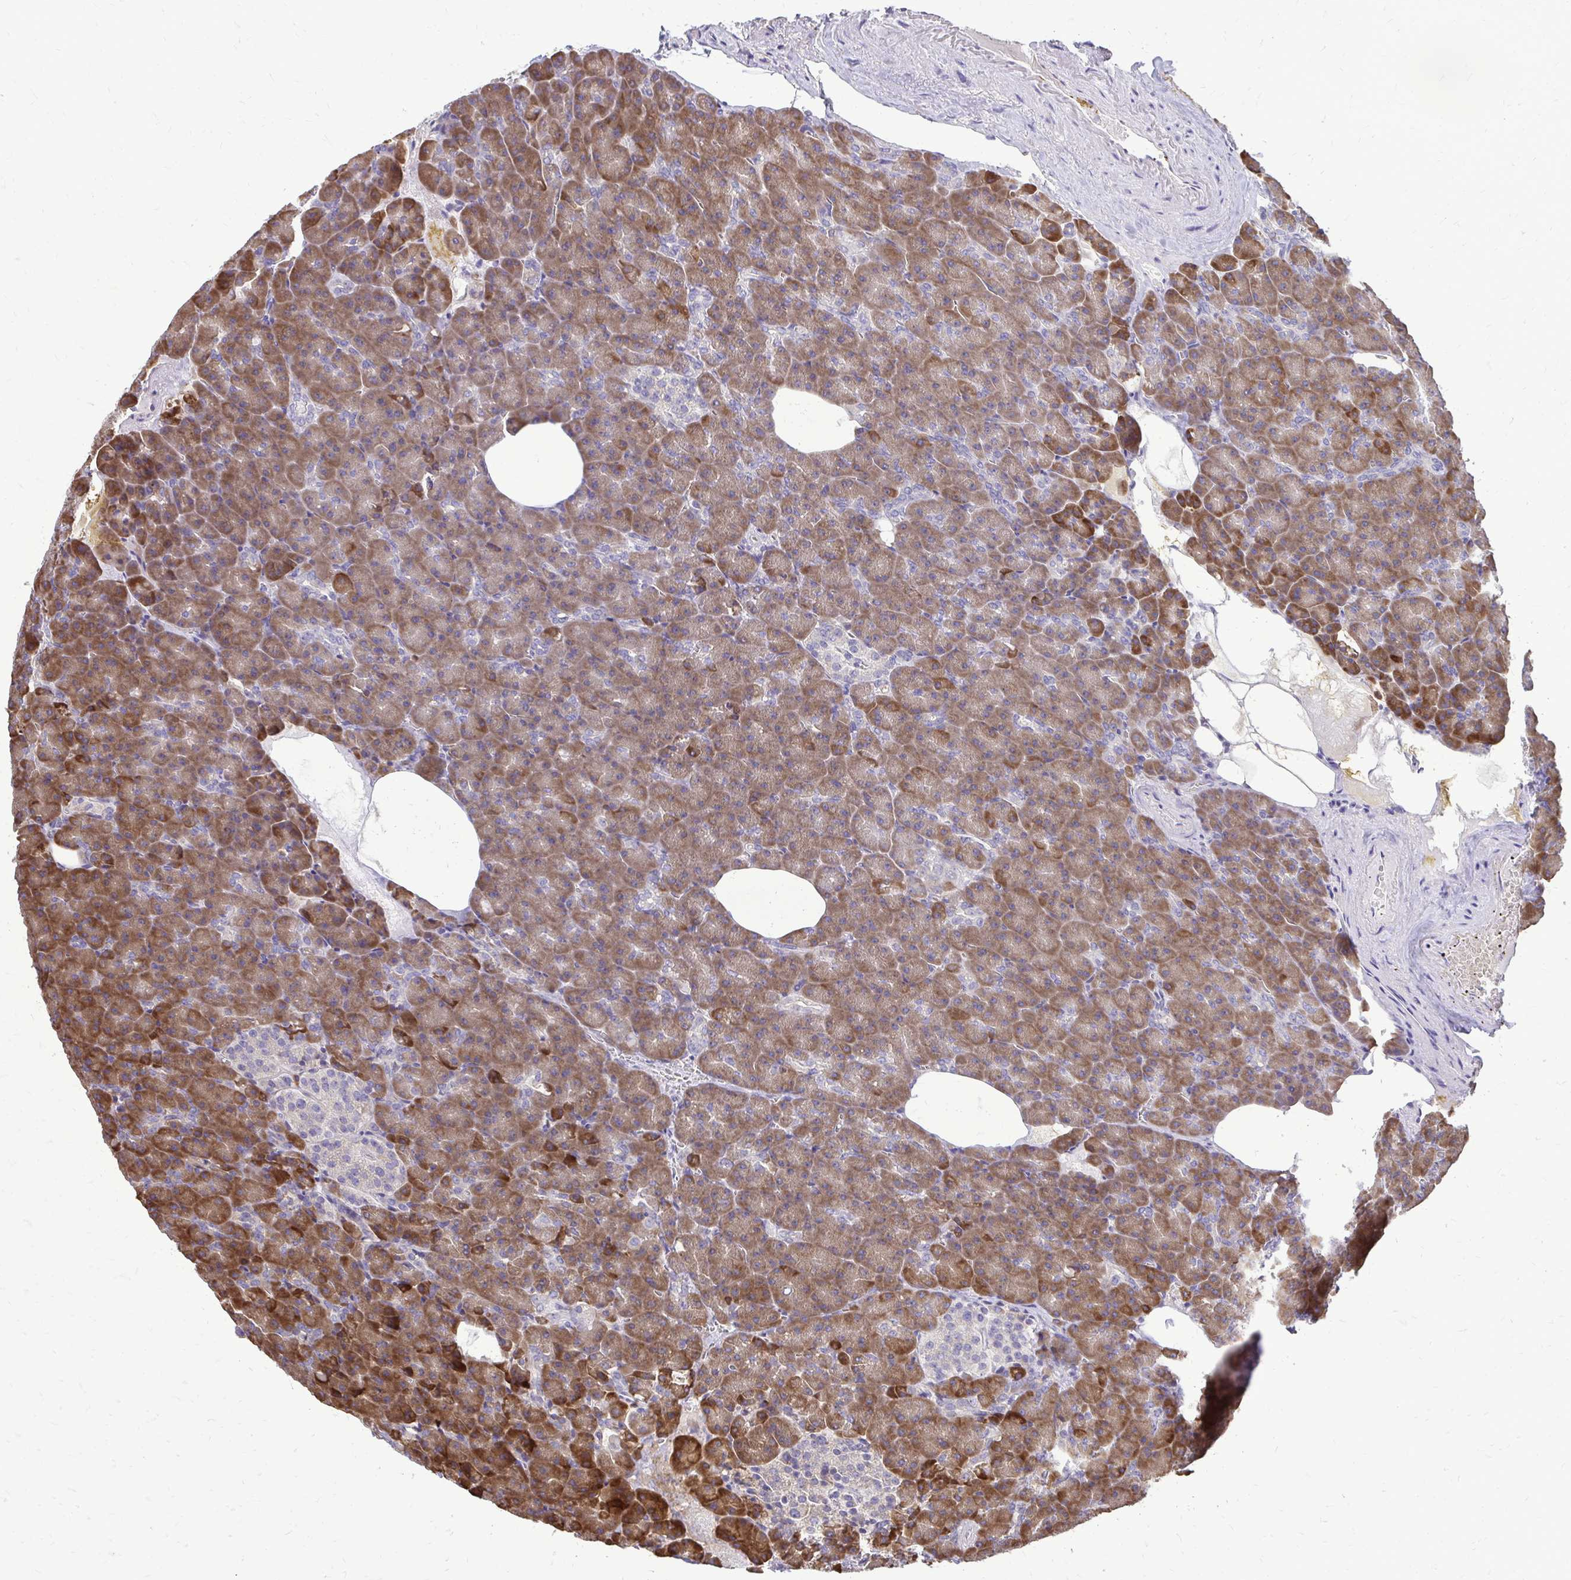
{"staining": {"intensity": "moderate", "quantity": "25%-75%", "location": "cytoplasmic/membranous"}, "tissue": "pancreas", "cell_type": "Exocrine glandular cells", "image_type": "normal", "snomed": [{"axis": "morphology", "description": "Normal tissue, NOS"}, {"axis": "topography", "description": "Pancreas"}], "caption": "This photomicrograph demonstrates immunohistochemistry staining of normal pancreas, with medium moderate cytoplasmic/membranous positivity in approximately 25%-75% of exocrine glandular cells.", "gene": "RPS3", "patient": {"sex": "female", "age": 74}}